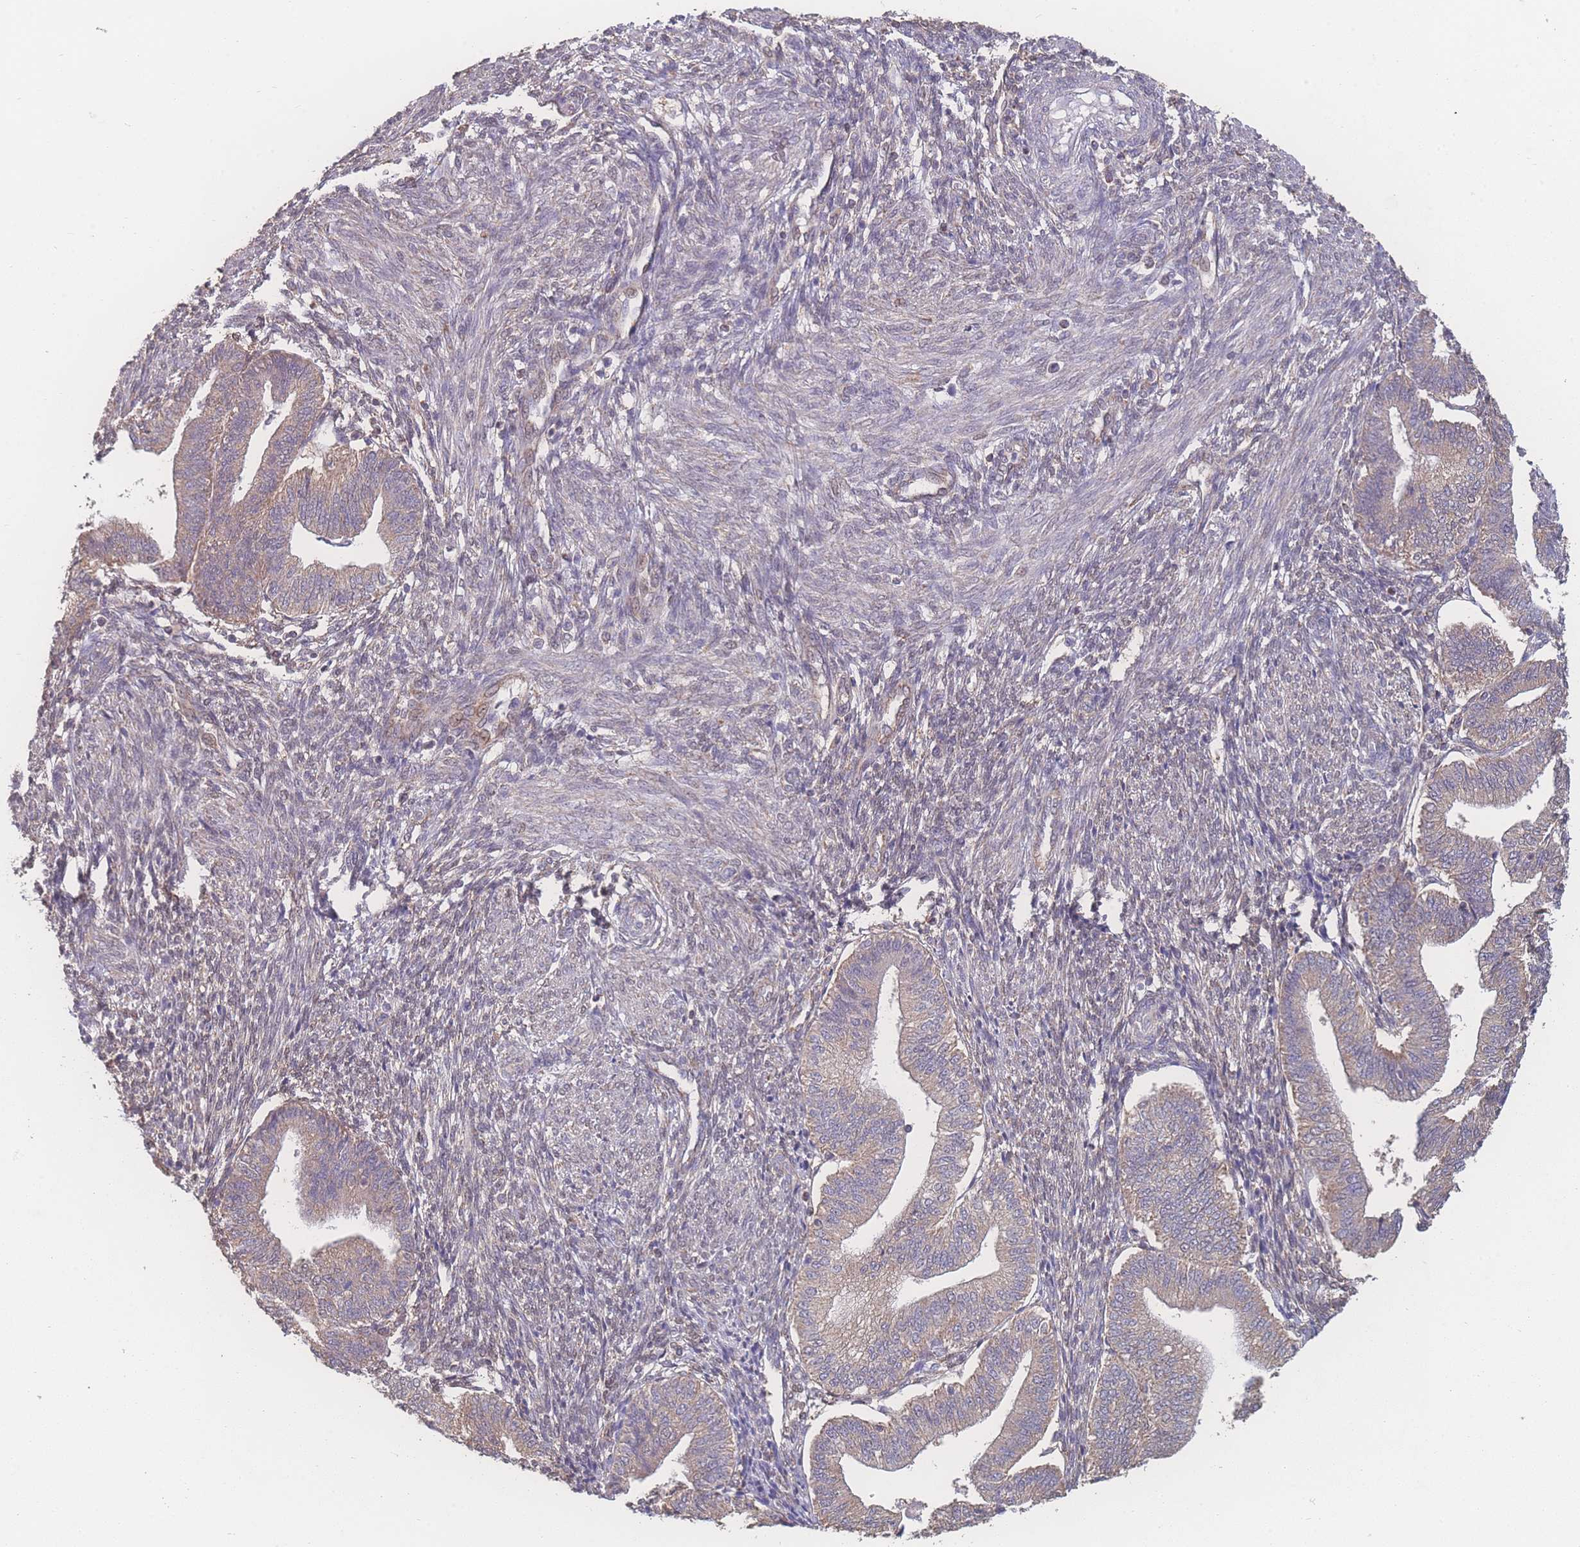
{"staining": {"intensity": "negative", "quantity": "none", "location": "none"}, "tissue": "endometrium", "cell_type": "Cells in endometrial stroma", "image_type": "normal", "snomed": [{"axis": "morphology", "description": "Normal tissue, NOS"}, {"axis": "topography", "description": "Endometrium"}], "caption": "DAB immunohistochemical staining of benign human endometrium reveals no significant positivity in cells in endometrial stroma.", "gene": "GIPR", "patient": {"sex": "female", "age": 34}}